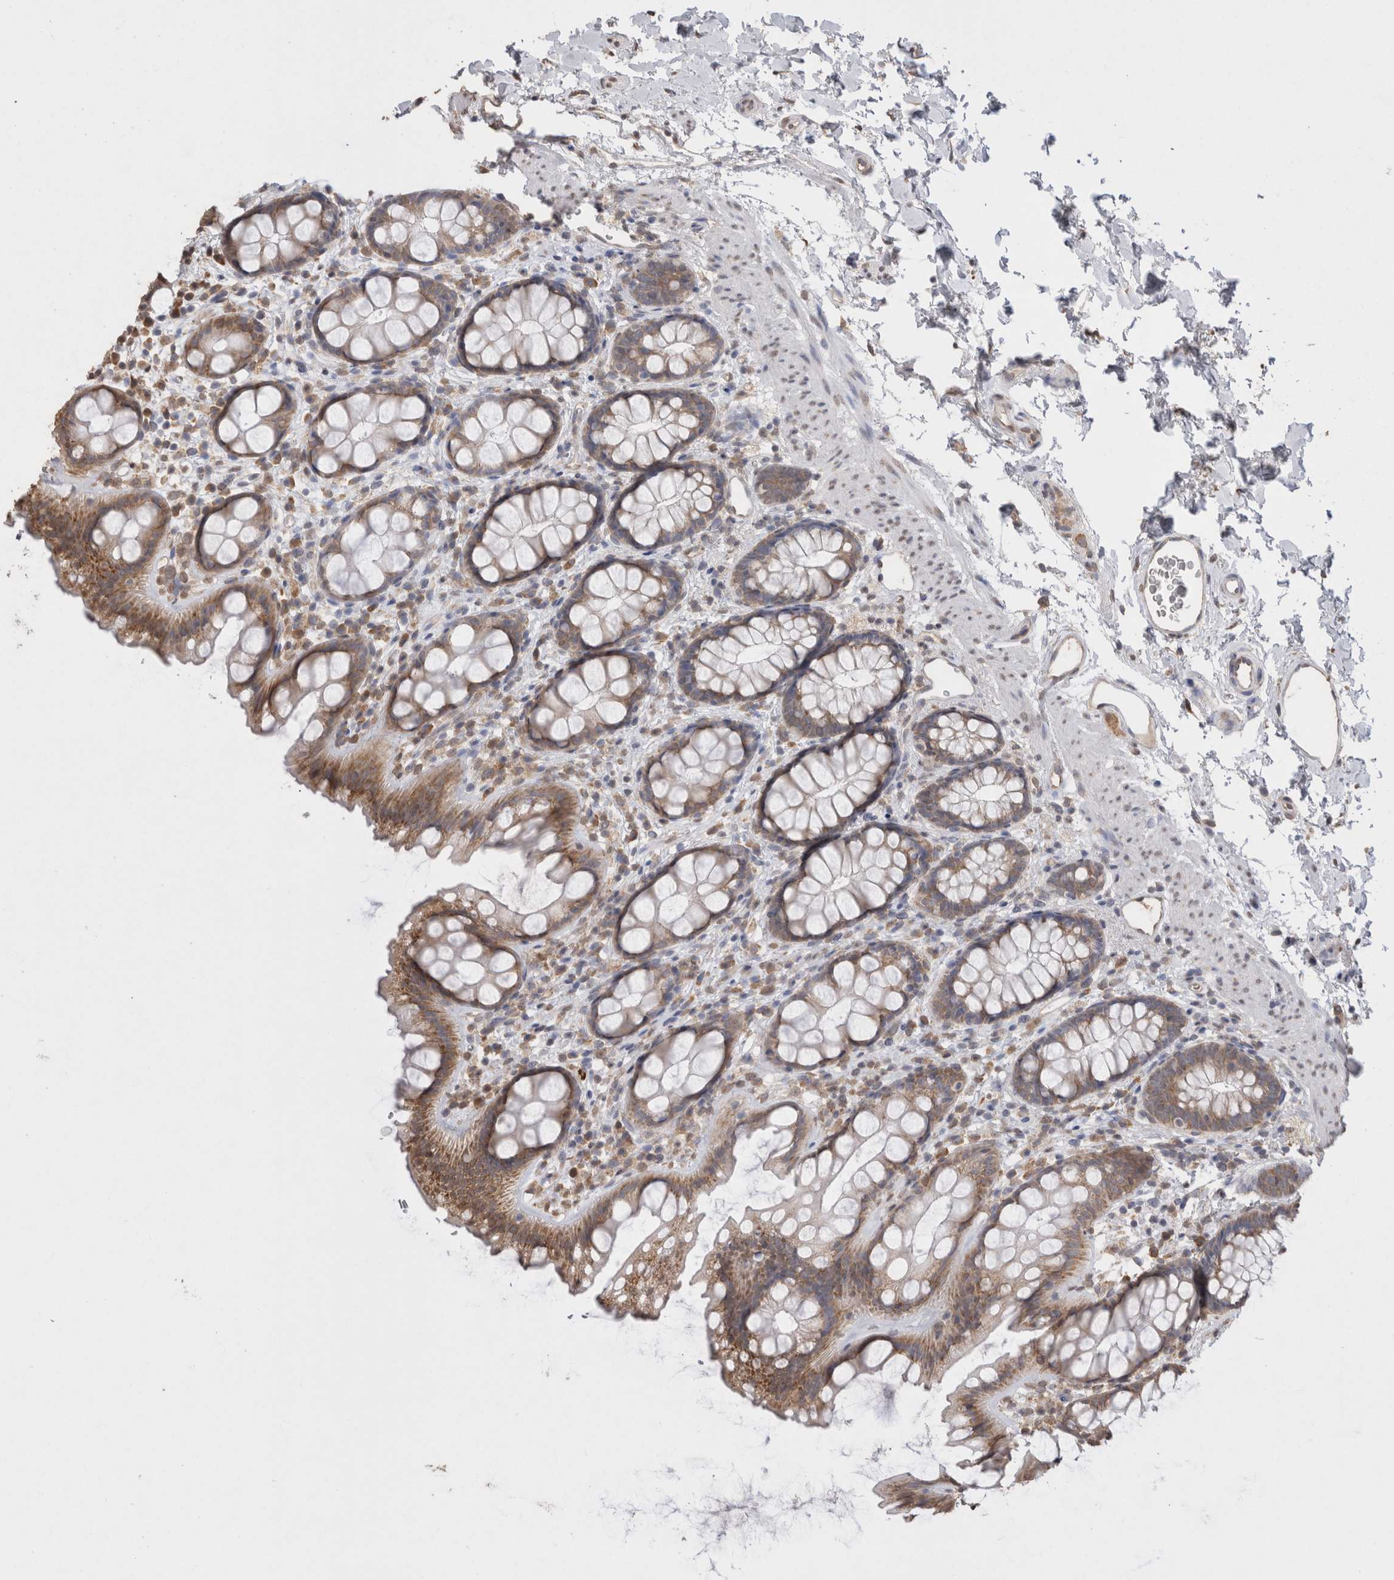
{"staining": {"intensity": "moderate", "quantity": ">75%", "location": "cytoplasmic/membranous"}, "tissue": "rectum", "cell_type": "Glandular cells", "image_type": "normal", "snomed": [{"axis": "morphology", "description": "Normal tissue, NOS"}, {"axis": "topography", "description": "Rectum"}], "caption": "Immunohistochemistry histopathology image of normal rectum: rectum stained using IHC demonstrates medium levels of moderate protein expression localized specifically in the cytoplasmic/membranous of glandular cells, appearing as a cytoplasmic/membranous brown color.", "gene": "NOMO1", "patient": {"sex": "female", "age": 65}}